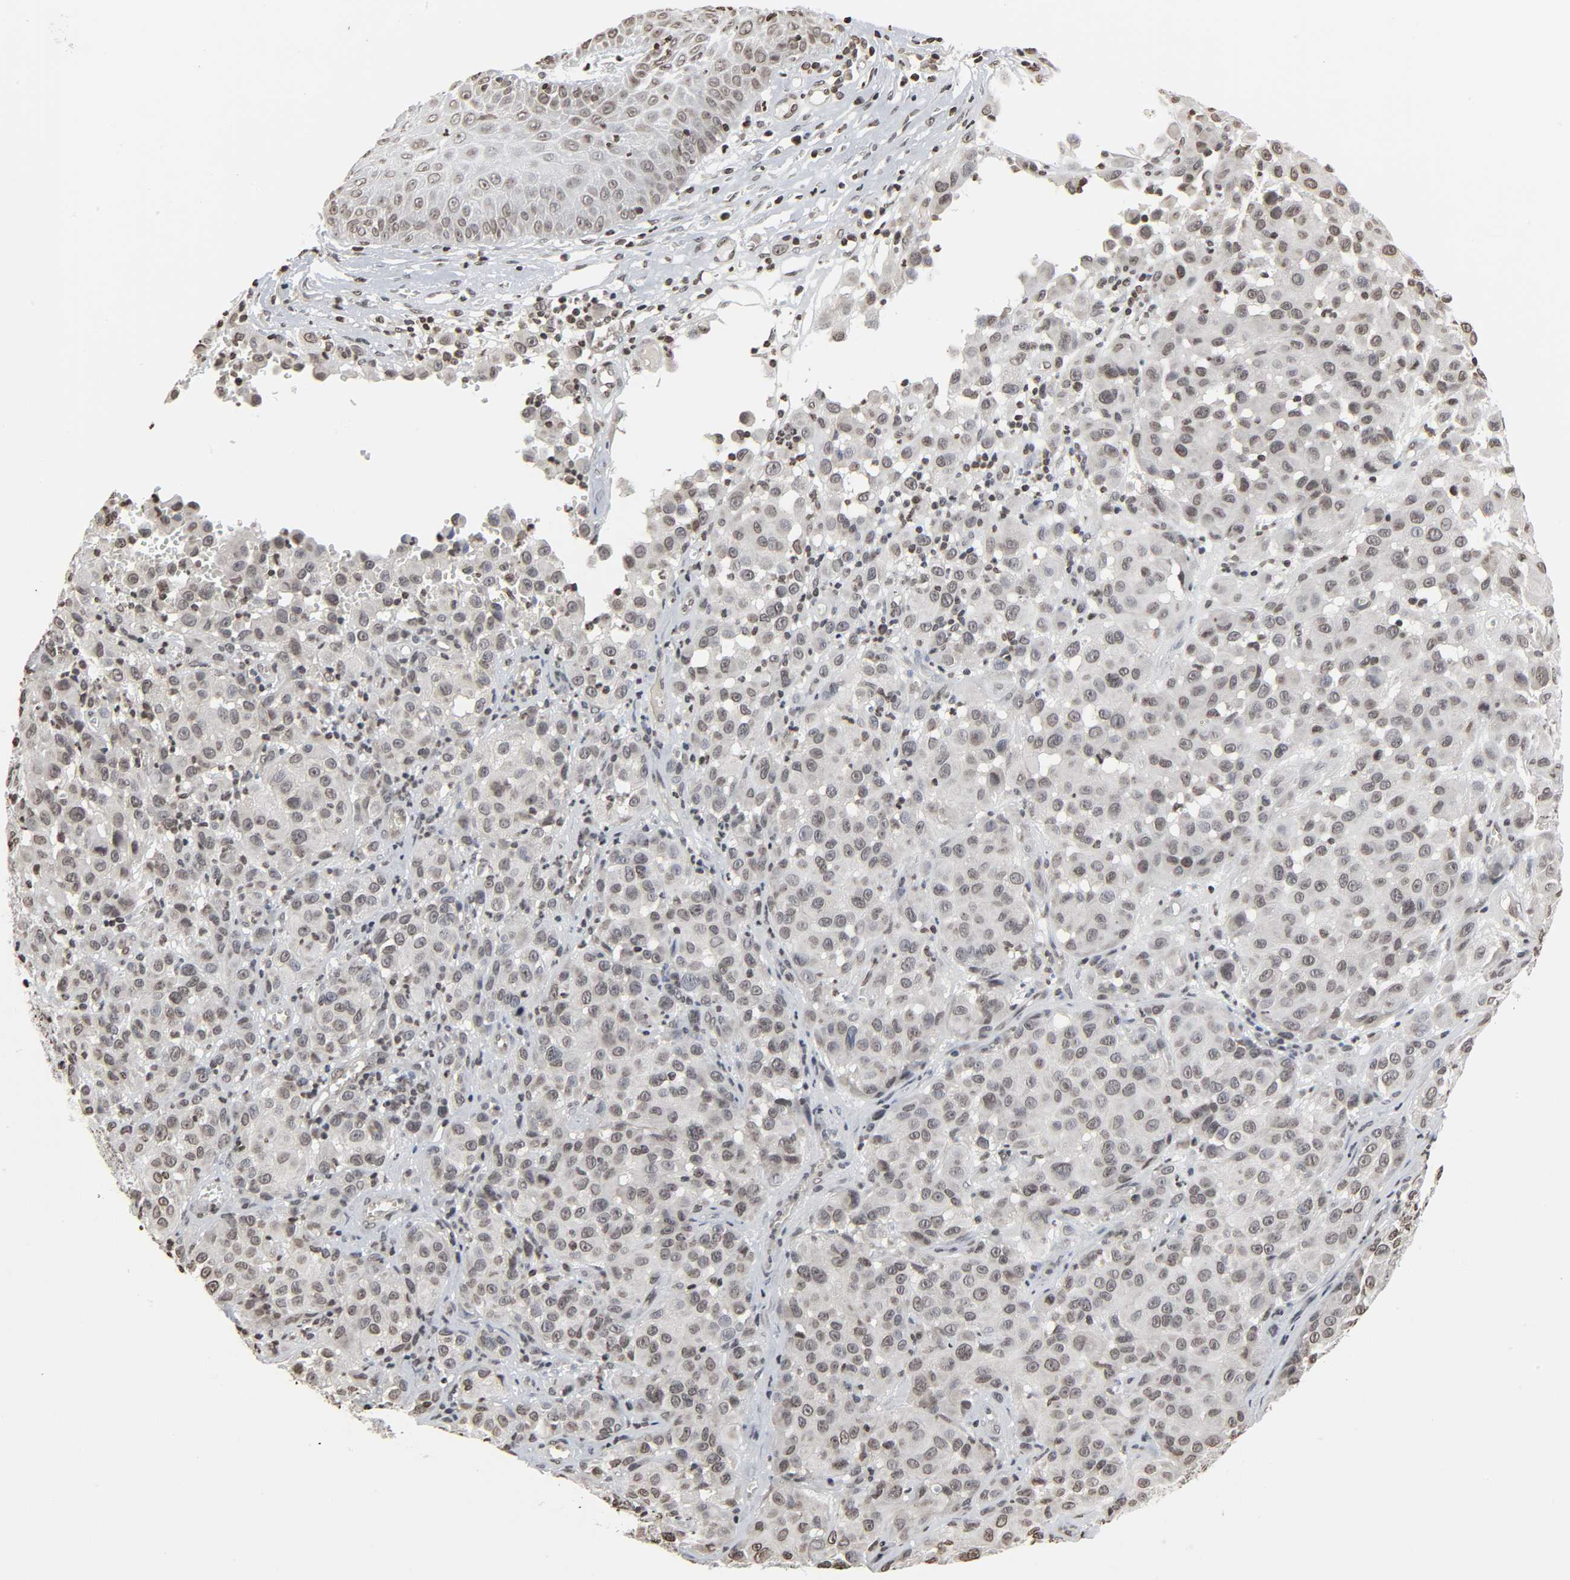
{"staining": {"intensity": "weak", "quantity": ">75%", "location": "nuclear"}, "tissue": "melanoma", "cell_type": "Tumor cells", "image_type": "cancer", "snomed": [{"axis": "morphology", "description": "Malignant melanoma, NOS"}, {"axis": "topography", "description": "Skin"}], "caption": "There is low levels of weak nuclear expression in tumor cells of malignant melanoma, as demonstrated by immunohistochemical staining (brown color).", "gene": "ELAVL1", "patient": {"sex": "female", "age": 21}}